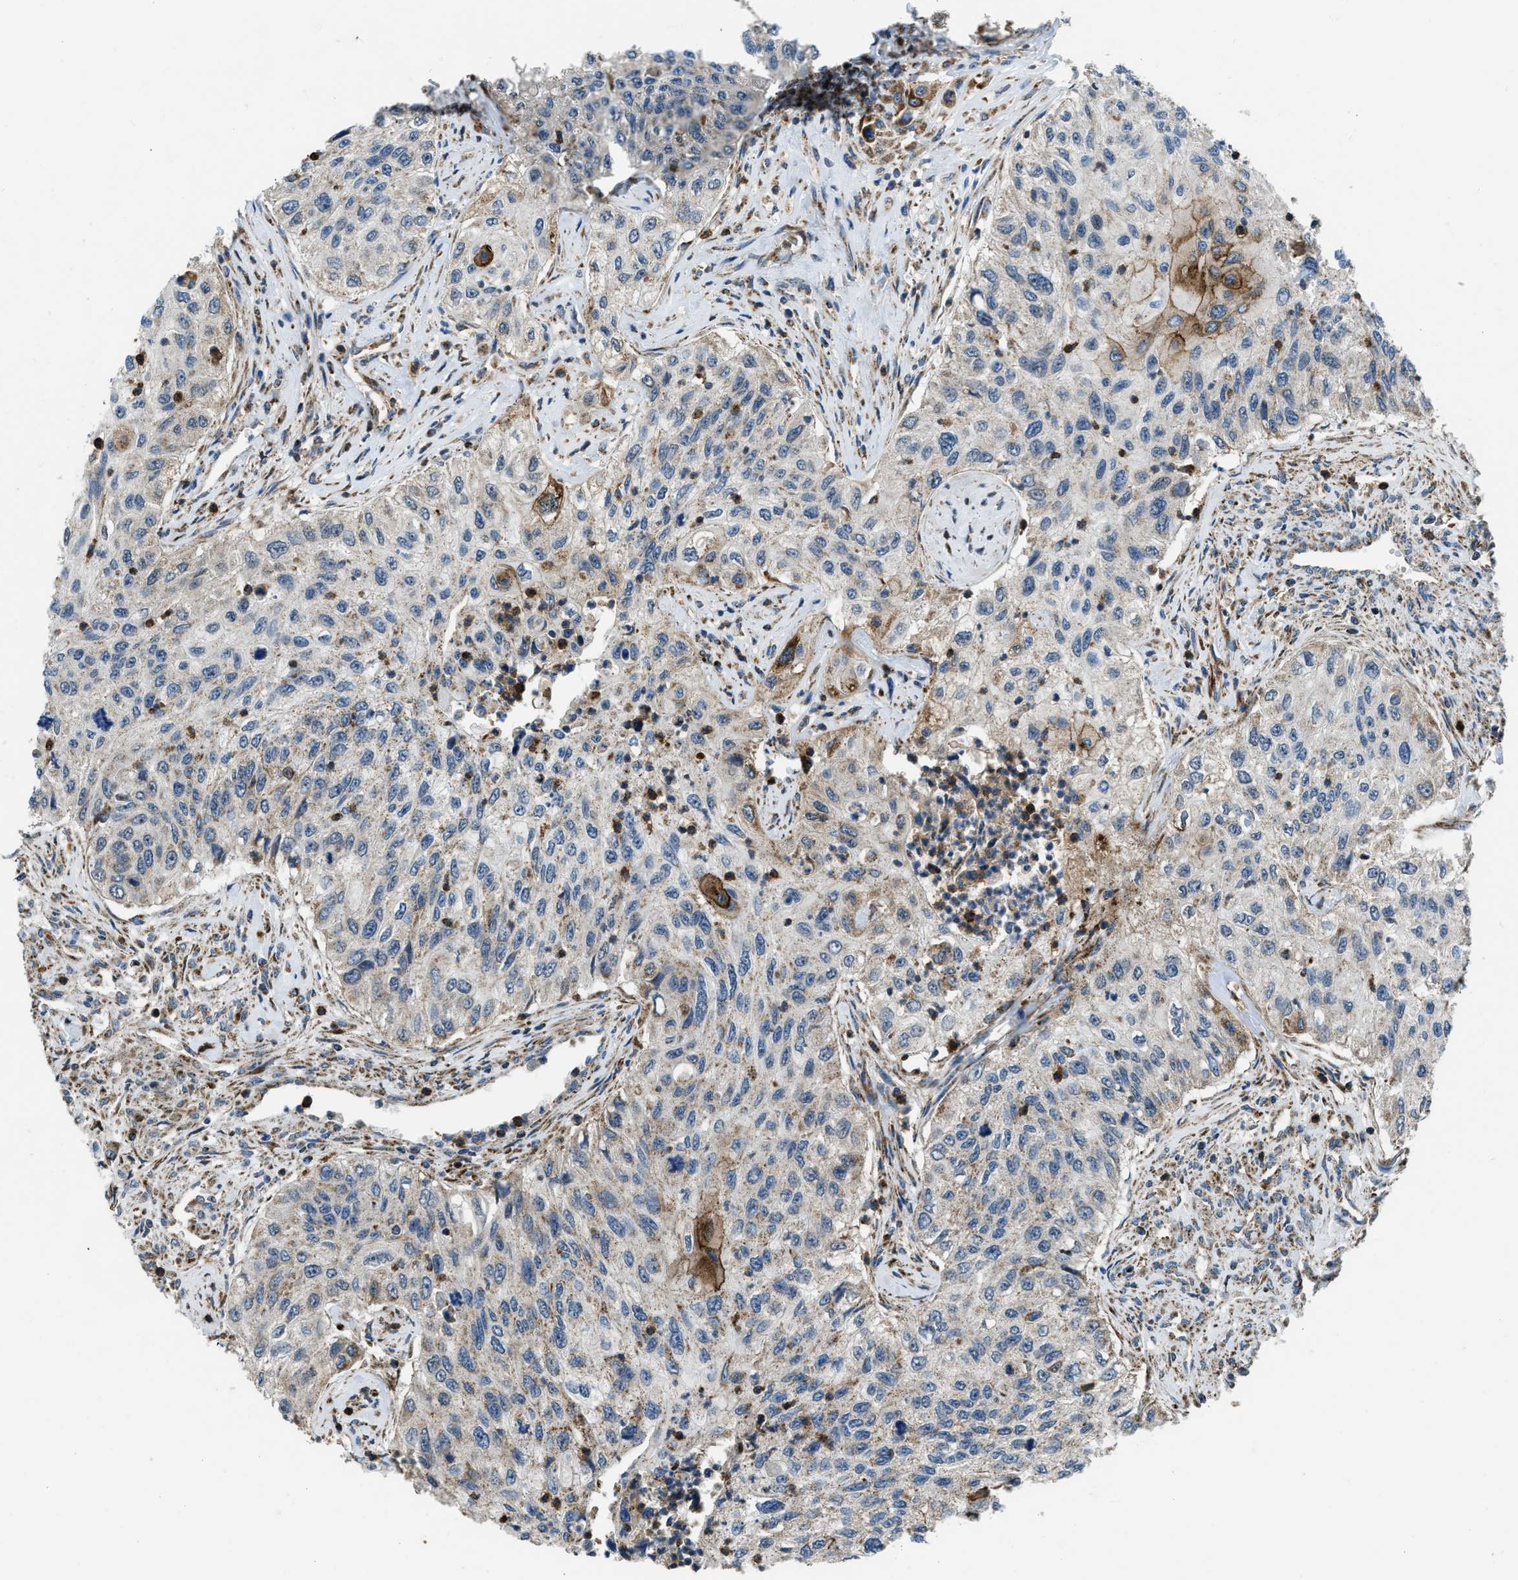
{"staining": {"intensity": "moderate", "quantity": "<25%", "location": "cytoplasmic/membranous"}, "tissue": "urothelial cancer", "cell_type": "Tumor cells", "image_type": "cancer", "snomed": [{"axis": "morphology", "description": "Urothelial carcinoma, High grade"}, {"axis": "topography", "description": "Urinary bladder"}], "caption": "Human urothelial cancer stained with a brown dye exhibits moderate cytoplasmic/membranous positive expression in about <25% of tumor cells.", "gene": "GSDME", "patient": {"sex": "female", "age": 60}}